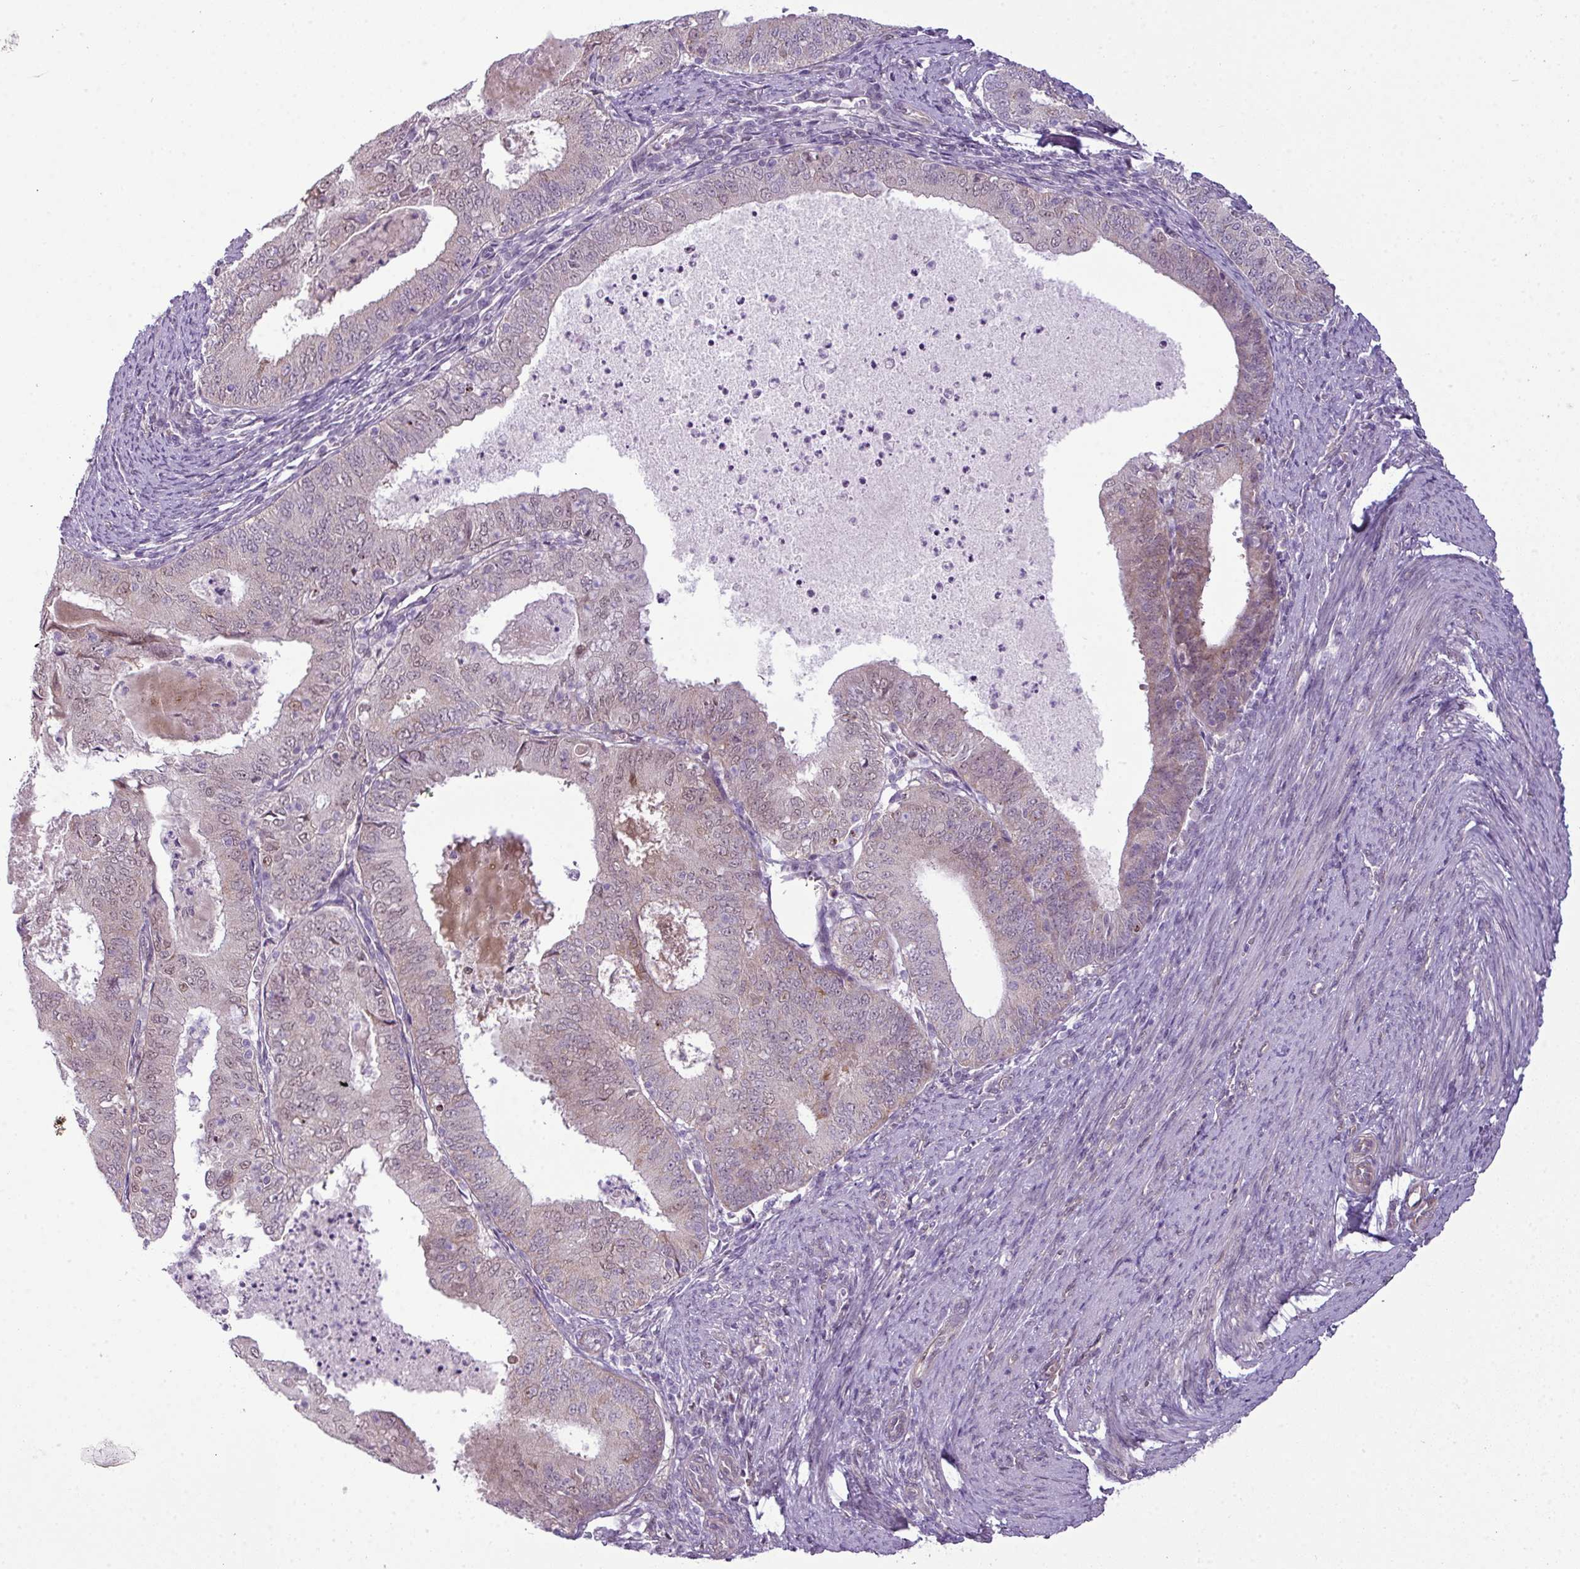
{"staining": {"intensity": "weak", "quantity": "25%-75%", "location": "cytoplasmic/membranous,nuclear"}, "tissue": "endometrial cancer", "cell_type": "Tumor cells", "image_type": "cancer", "snomed": [{"axis": "morphology", "description": "Adenocarcinoma, NOS"}, {"axis": "topography", "description": "Endometrium"}], "caption": "Protein staining exhibits weak cytoplasmic/membranous and nuclear staining in about 25%-75% of tumor cells in adenocarcinoma (endometrial).", "gene": "MAK16", "patient": {"sex": "female", "age": 57}}